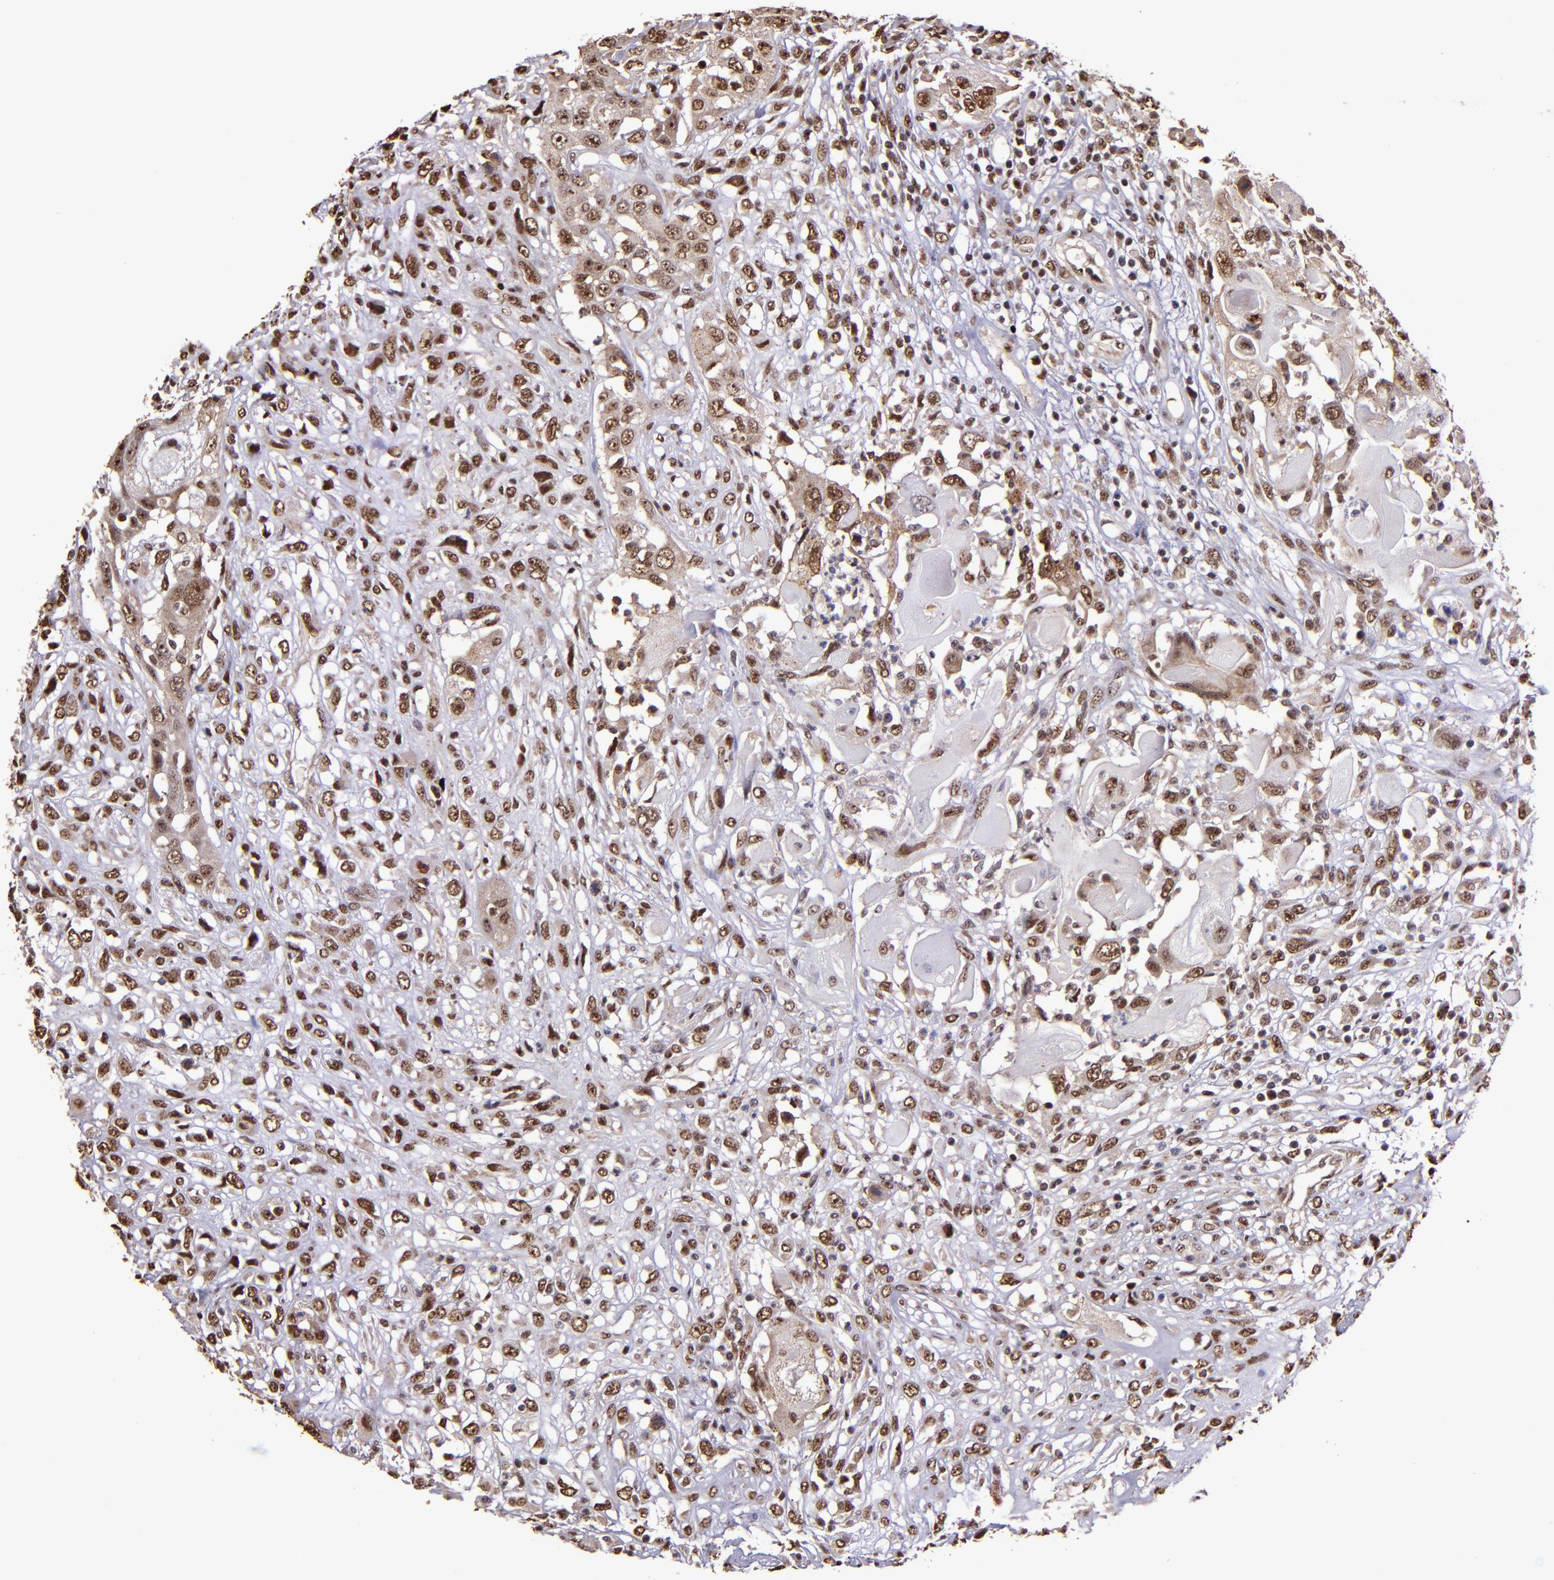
{"staining": {"intensity": "moderate", "quantity": ">75%", "location": "cytoplasmic/membranous,nuclear"}, "tissue": "head and neck cancer", "cell_type": "Tumor cells", "image_type": "cancer", "snomed": [{"axis": "morphology", "description": "Neoplasm, malignant, NOS"}, {"axis": "topography", "description": "Salivary gland"}, {"axis": "topography", "description": "Head-Neck"}], "caption": "Human head and neck neoplasm (malignant) stained with a protein marker demonstrates moderate staining in tumor cells.", "gene": "CECR2", "patient": {"sex": "male", "age": 43}}